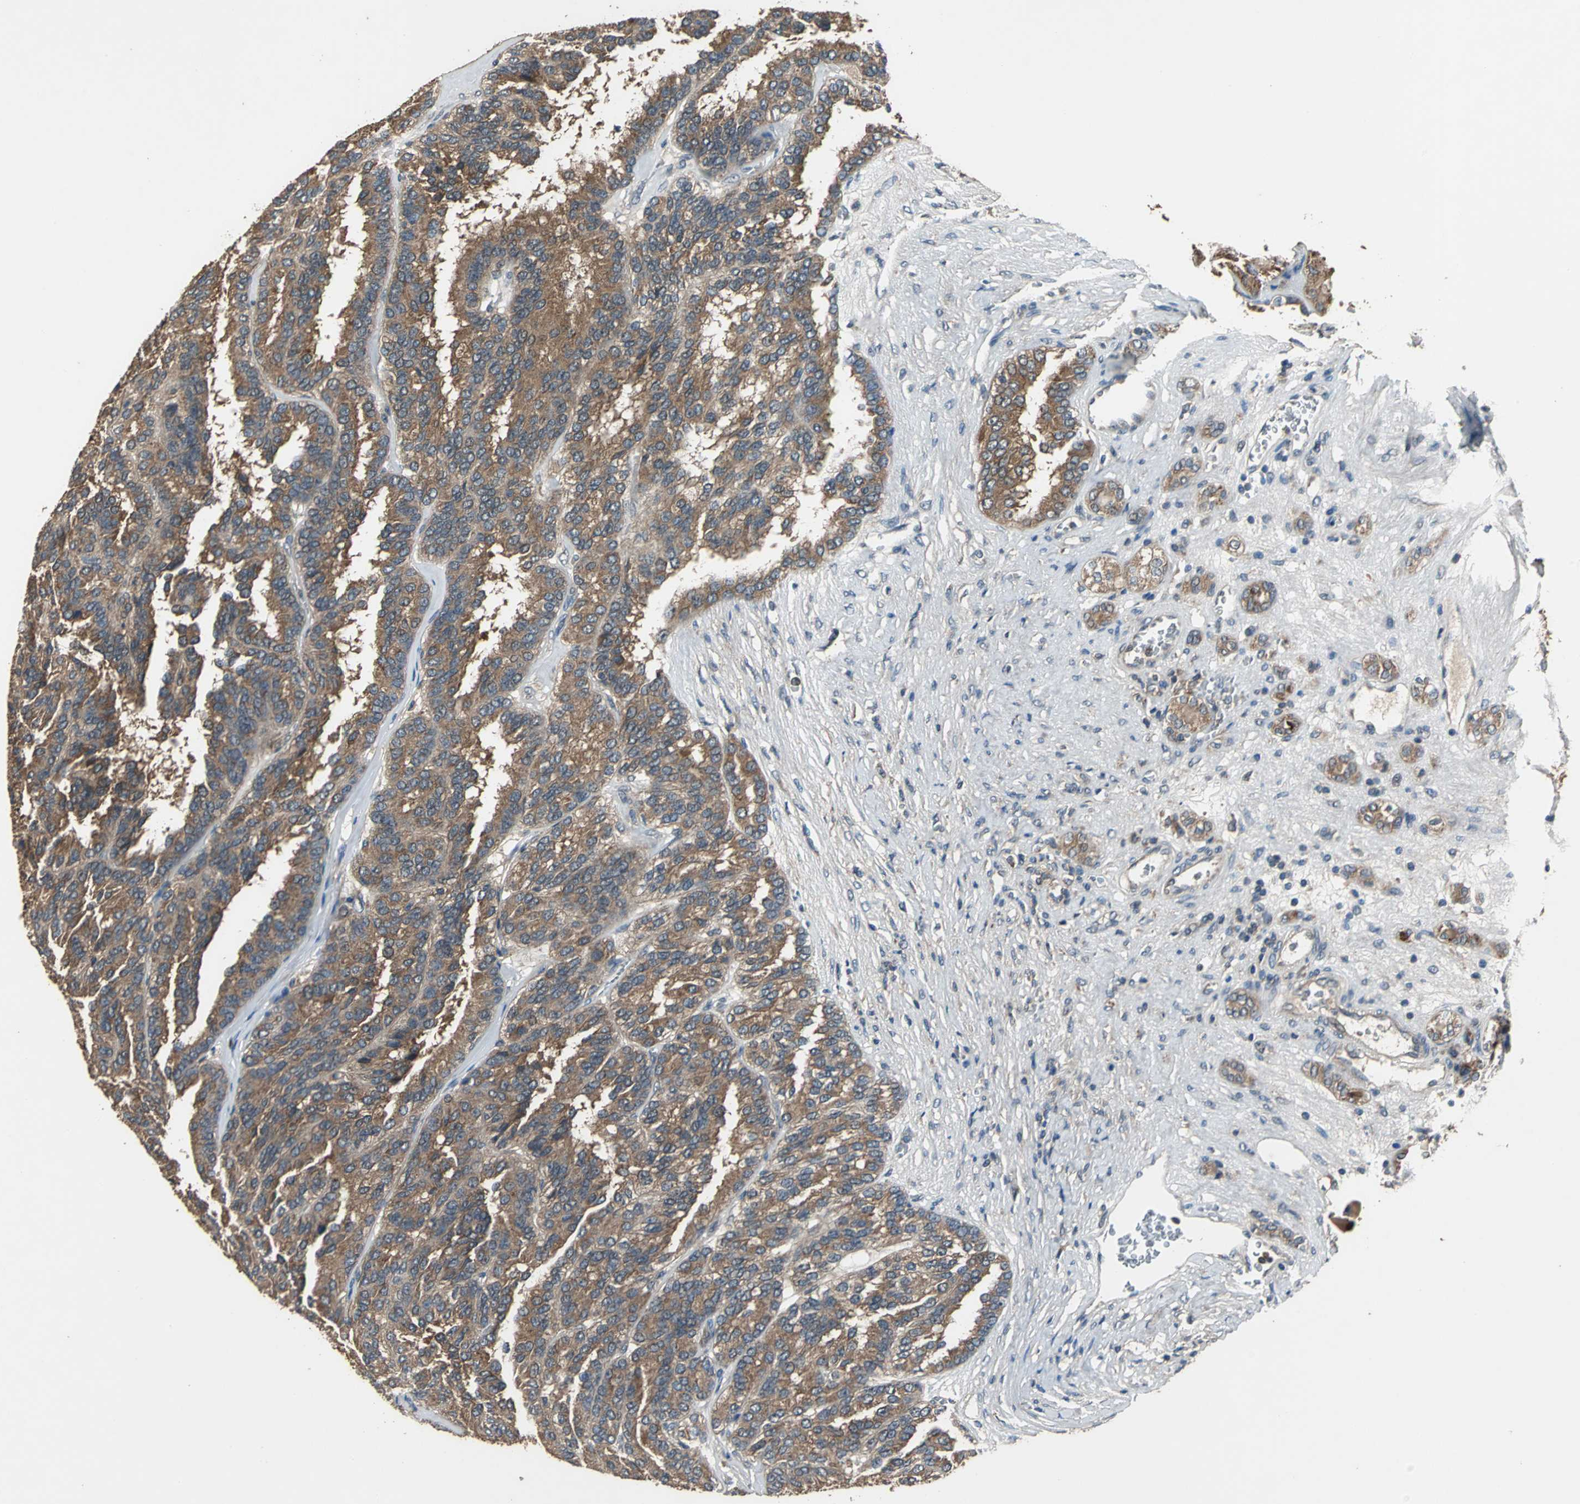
{"staining": {"intensity": "strong", "quantity": ">75%", "location": "cytoplasmic/membranous"}, "tissue": "renal cancer", "cell_type": "Tumor cells", "image_type": "cancer", "snomed": [{"axis": "morphology", "description": "Adenocarcinoma, NOS"}, {"axis": "topography", "description": "Kidney"}], "caption": "A high-resolution image shows immunohistochemistry (IHC) staining of adenocarcinoma (renal), which exhibits strong cytoplasmic/membranous expression in about >75% of tumor cells.", "gene": "ZNF608", "patient": {"sex": "male", "age": 46}}